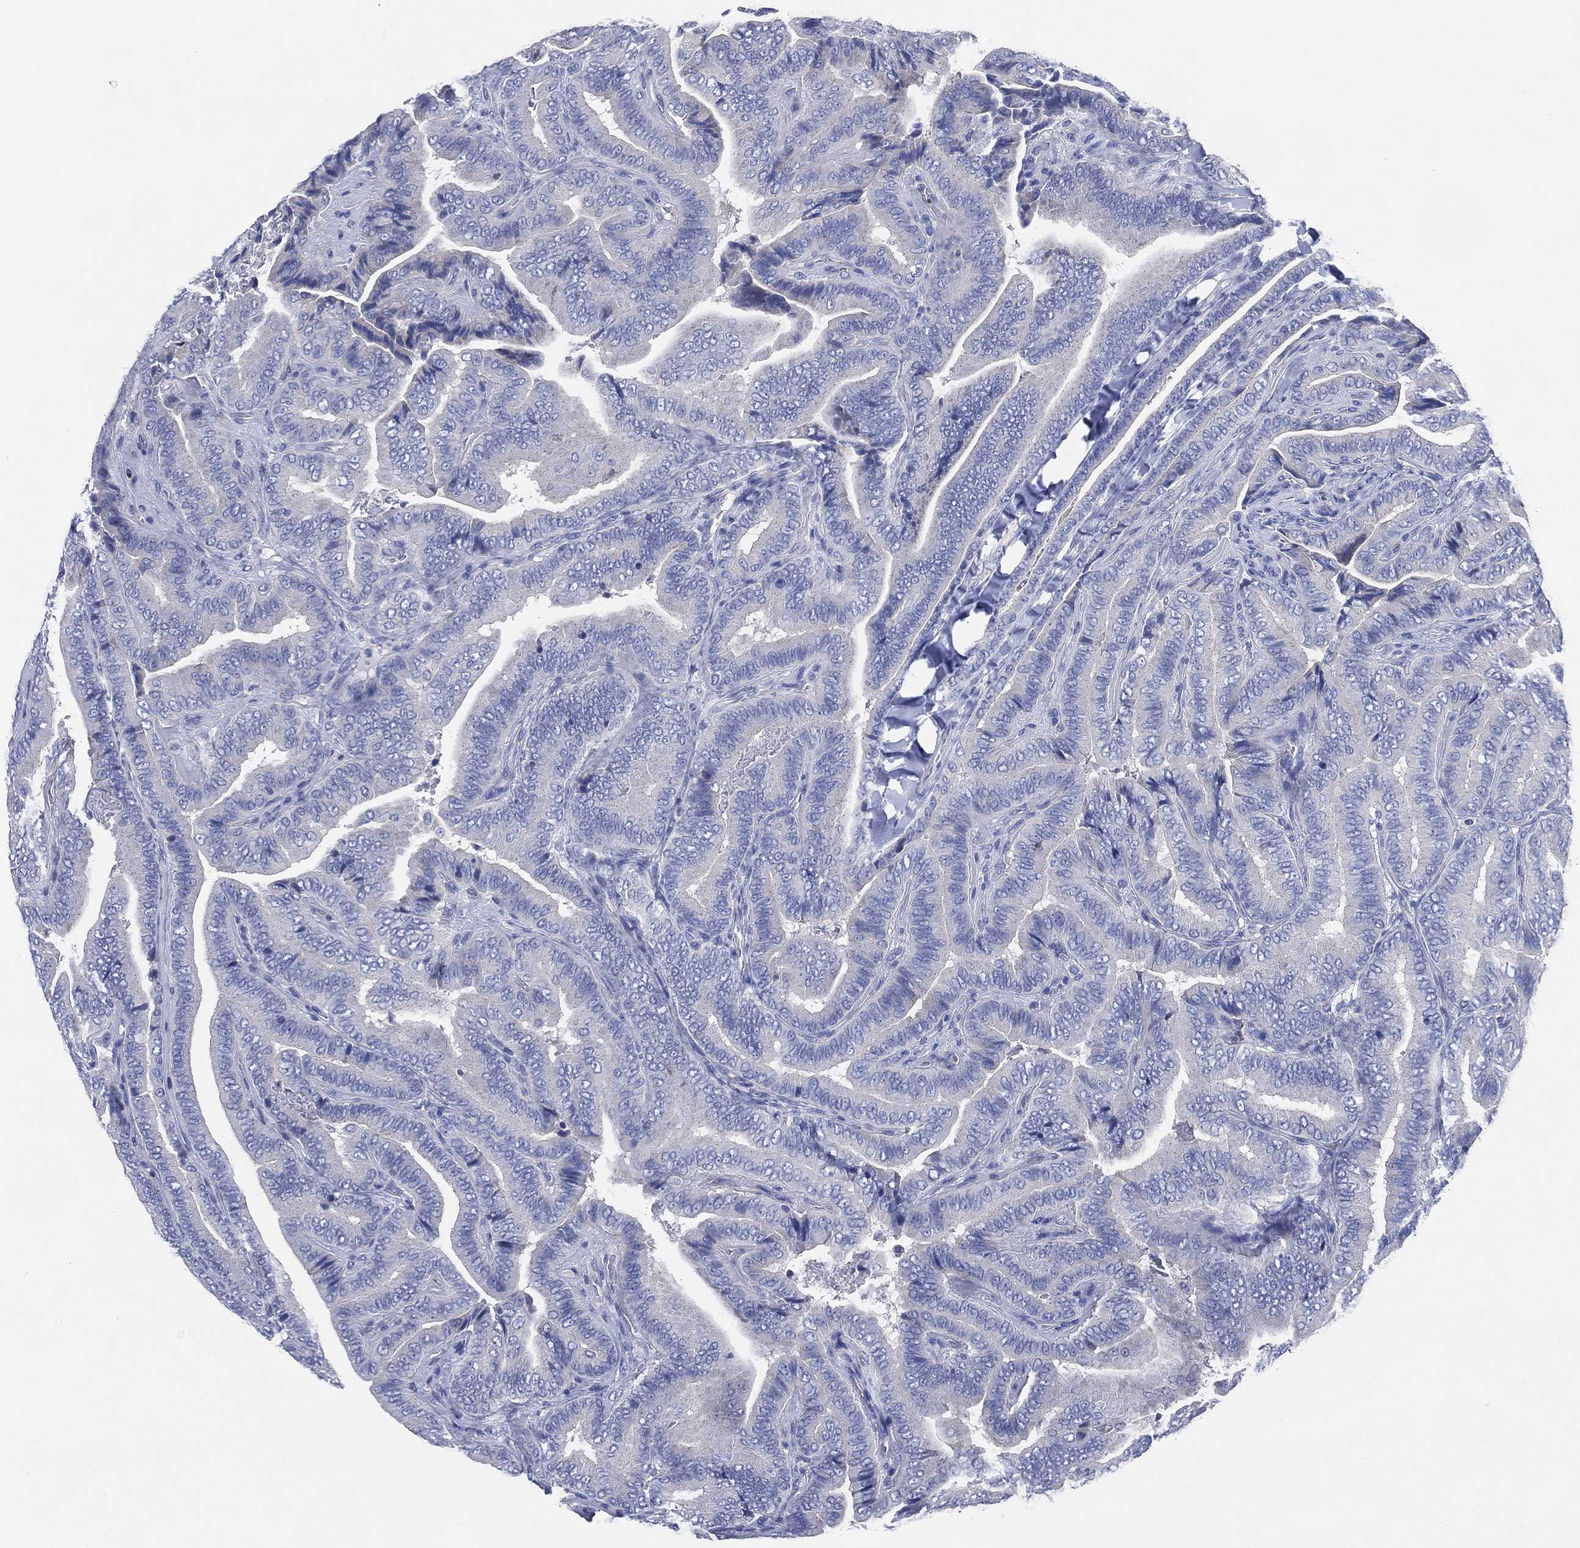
{"staining": {"intensity": "negative", "quantity": "none", "location": "none"}, "tissue": "thyroid cancer", "cell_type": "Tumor cells", "image_type": "cancer", "snomed": [{"axis": "morphology", "description": "Papillary adenocarcinoma, NOS"}, {"axis": "topography", "description": "Thyroid gland"}], "caption": "Immunohistochemical staining of human thyroid cancer exhibits no significant positivity in tumor cells. (DAB (3,3'-diaminobenzidine) IHC visualized using brightfield microscopy, high magnification).", "gene": "CHRNA3", "patient": {"sex": "male", "age": 61}}